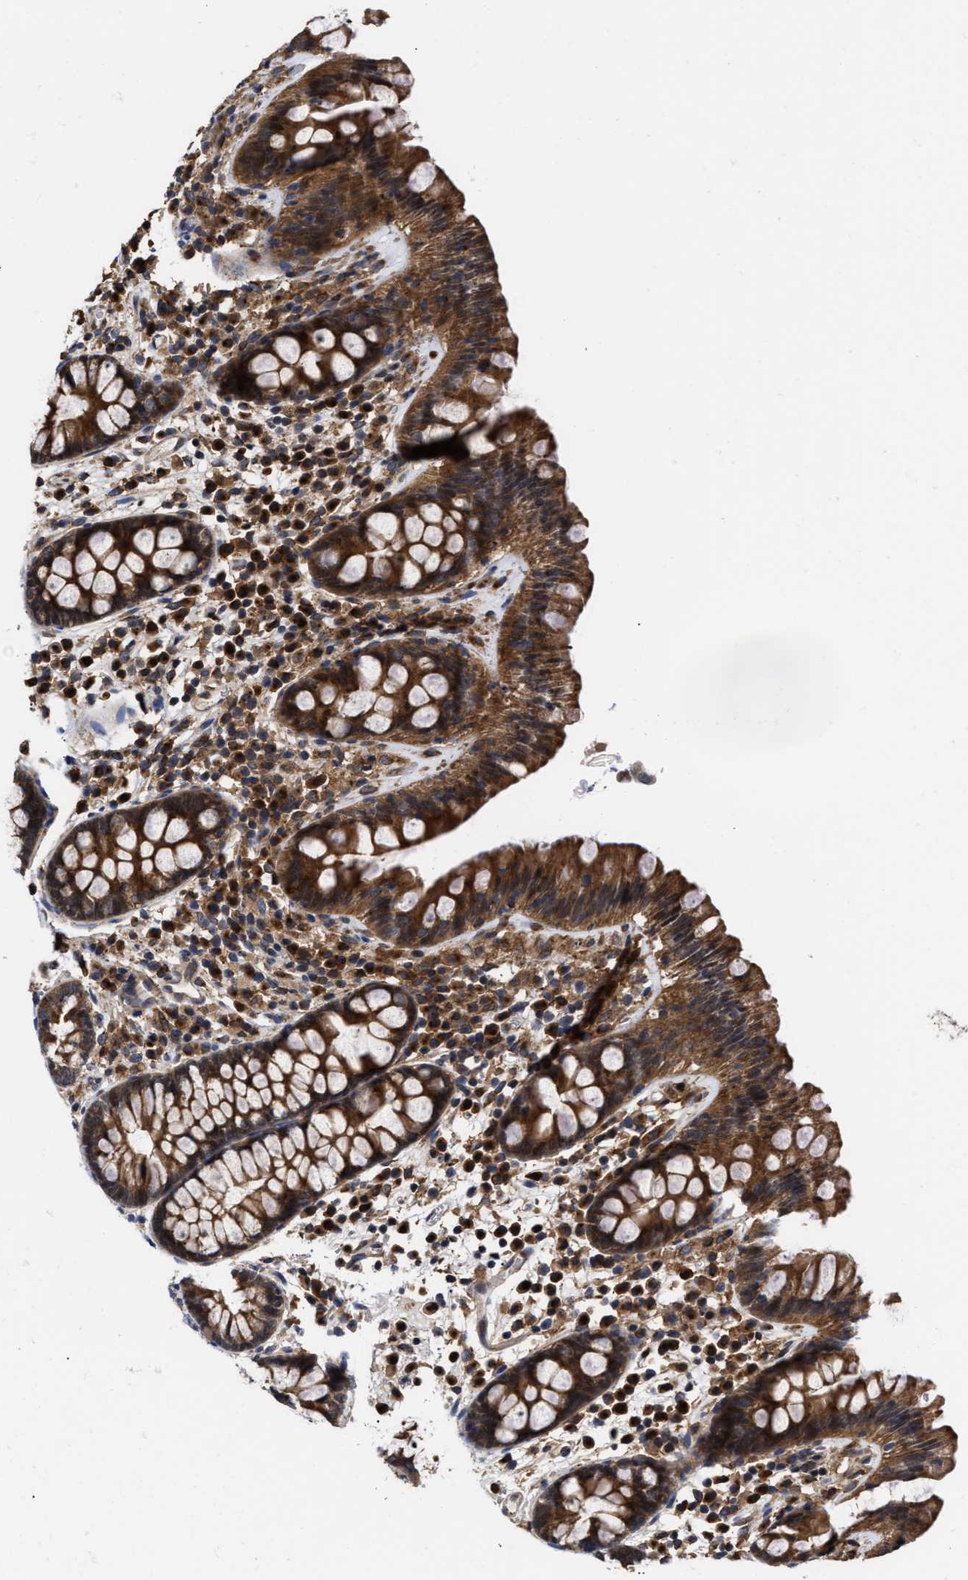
{"staining": {"intensity": "moderate", "quantity": "25%-75%", "location": "cytoplasmic/membranous"}, "tissue": "colon", "cell_type": "Endothelial cells", "image_type": "normal", "snomed": [{"axis": "morphology", "description": "Normal tissue, NOS"}, {"axis": "topography", "description": "Colon"}], "caption": "This photomicrograph reveals immunohistochemistry (IHC) staining of benign colon, with medium moderate cytoplasmic/membranous staining in about 25%-75% of endothelial cells.", "gene": "CLIP2", "patient": {"sex": "female", "age": 80}}